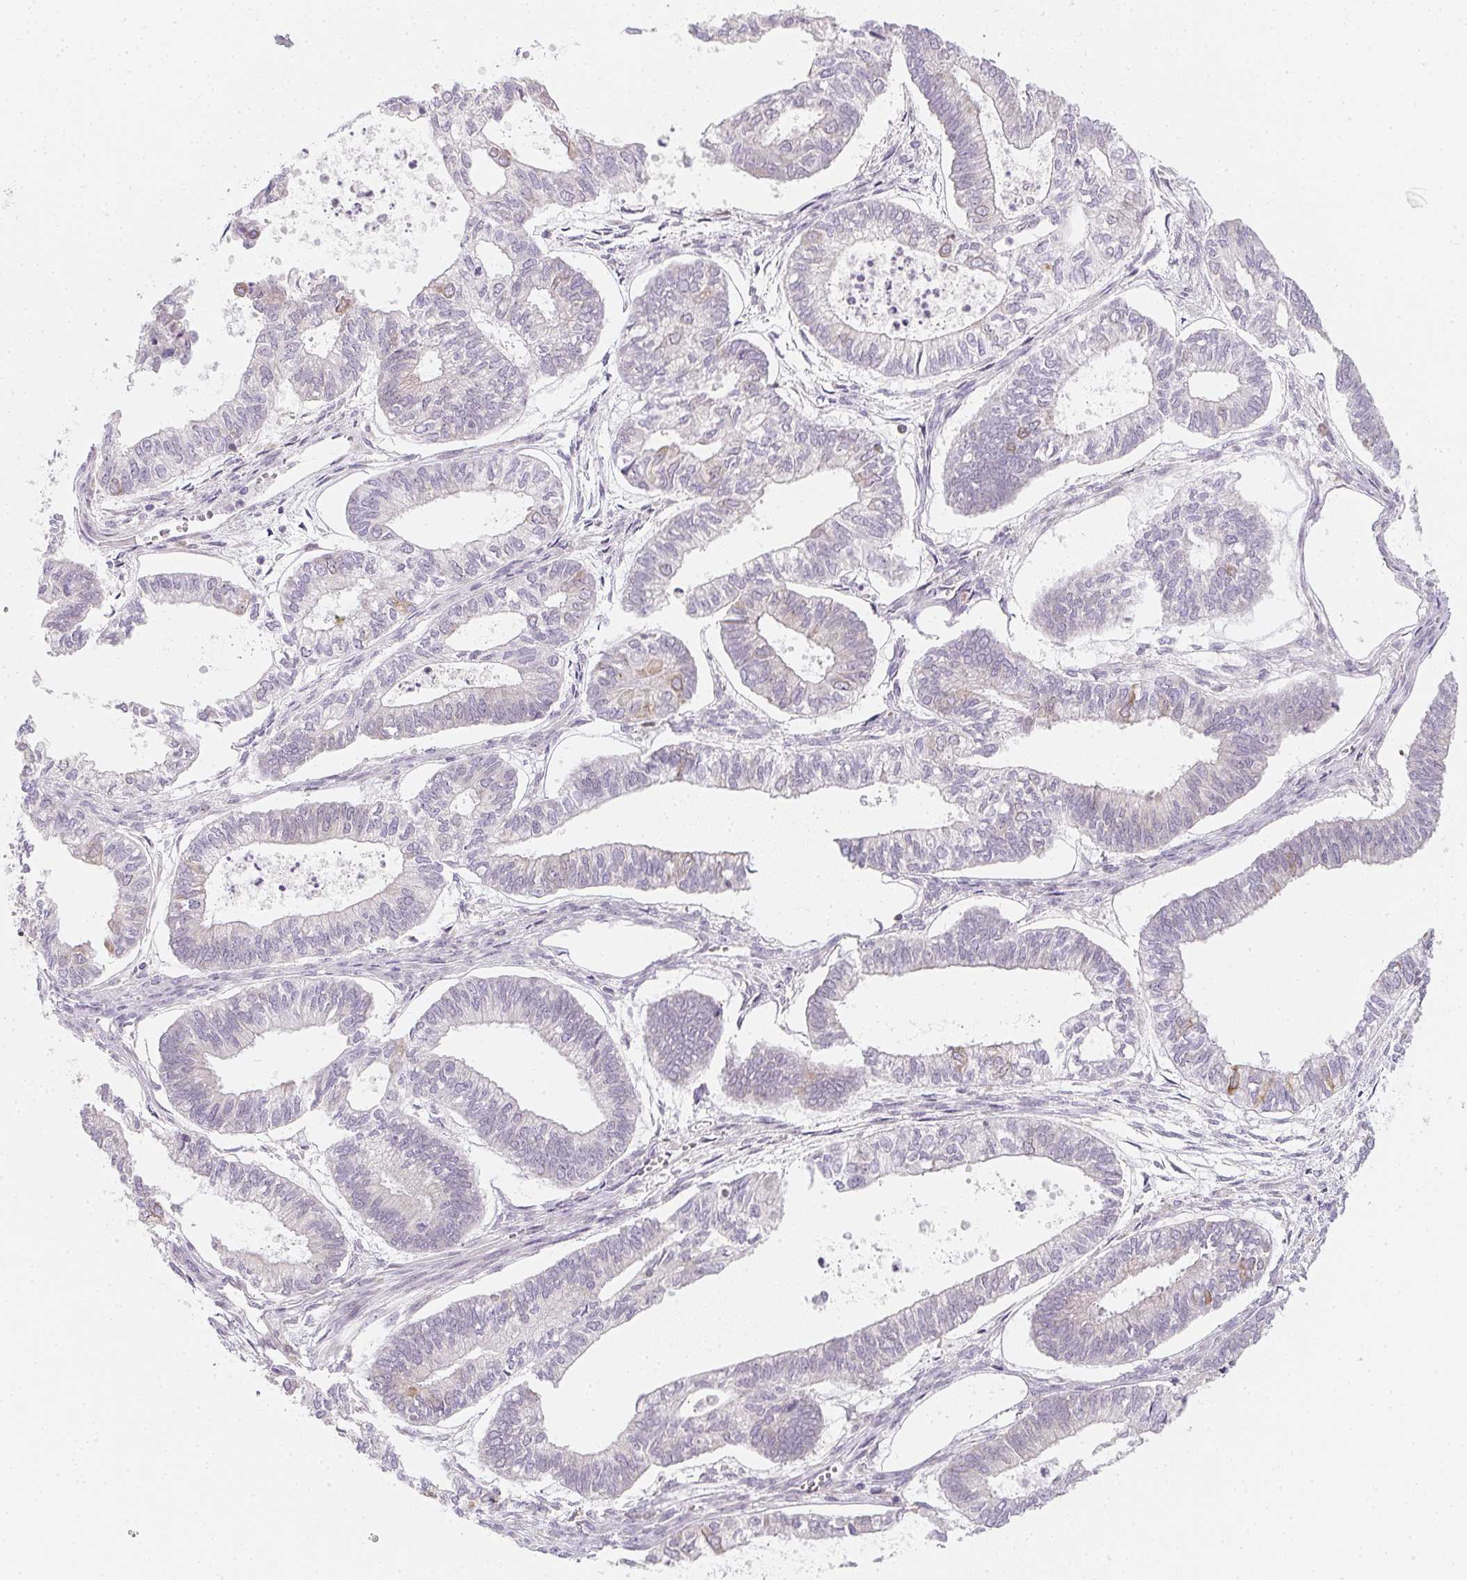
{"staining": {"intensity": "weak", "quantity": "<25%", "location": "cytoplasmic/membranous"}, "tissue": "ovarian cancer", "cell_type": "Tumor cells", "image_type": "cancer", "snomed": [{"axis": "morphology", "description": "Carcinoma, endometroid"}, {"axis": "topography", "description": "Ovary"}], "caption": "Ovarian cancer was stained to show a protein in brown. There is no significant expression in tumor cells.", "gene": "SOAT1", "patient": {"sex": "female", "age": 64}}